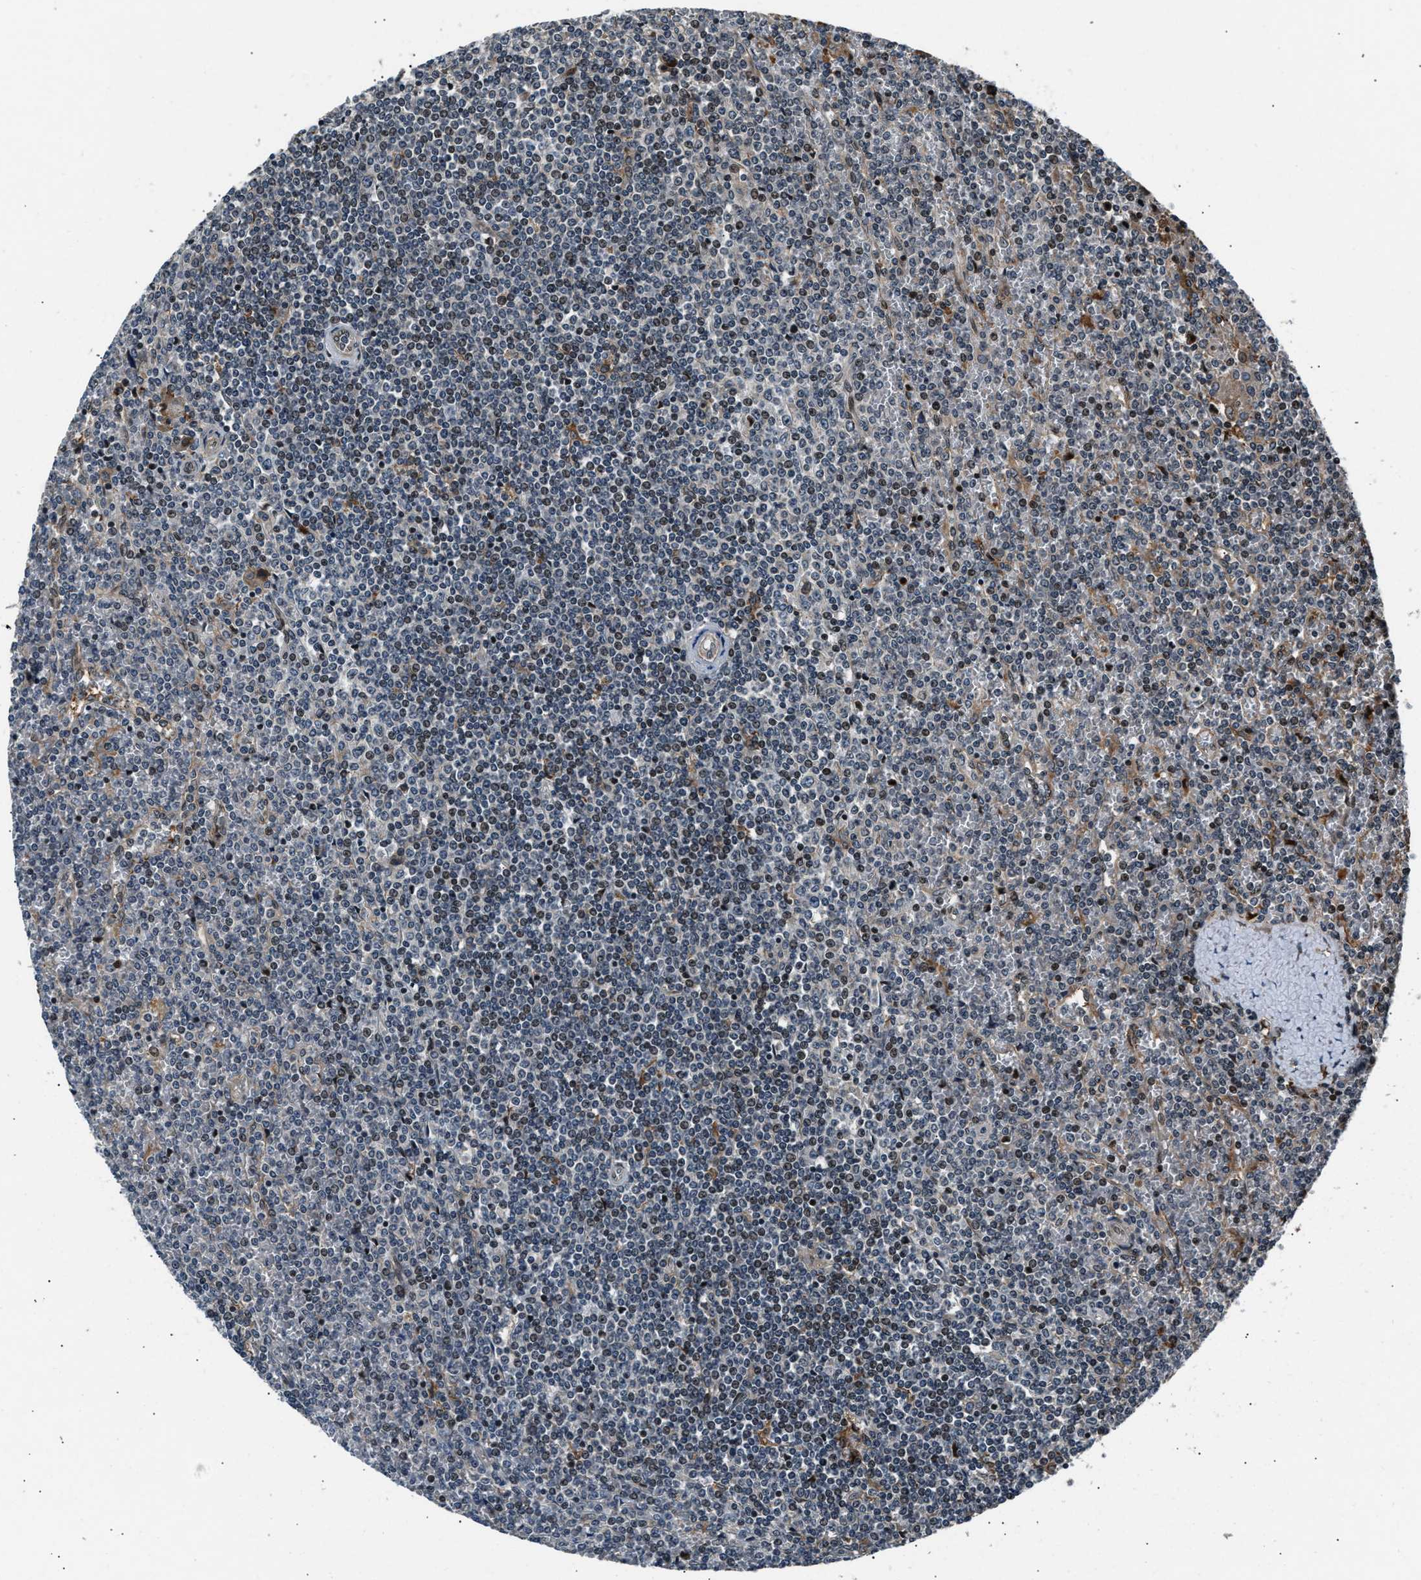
{"staining": {"intensity": "negative", "quantity": "none", "location": "none"}, "tissue": "lymphoma", "cell_type": "Tumor cells", "image_type": "cancer", "snomed": [{"axis": "morphology", "description": "Malignant lymphoma, non-Hodgkin's type, Low grade"}, {"axis": "topography", "description": "Spleen"}], "caption": "Protein analysis of malignant lymphoma, non-Hodgkin's type (low-grade) demonstrates no significant staining in tumor cells. The staining is performed using DAB brown chromogen with nuclei counter-stained in using hematoxylin.", "gene": "DYNC2I1", "patient": {"sex": "female", "age": 19}}